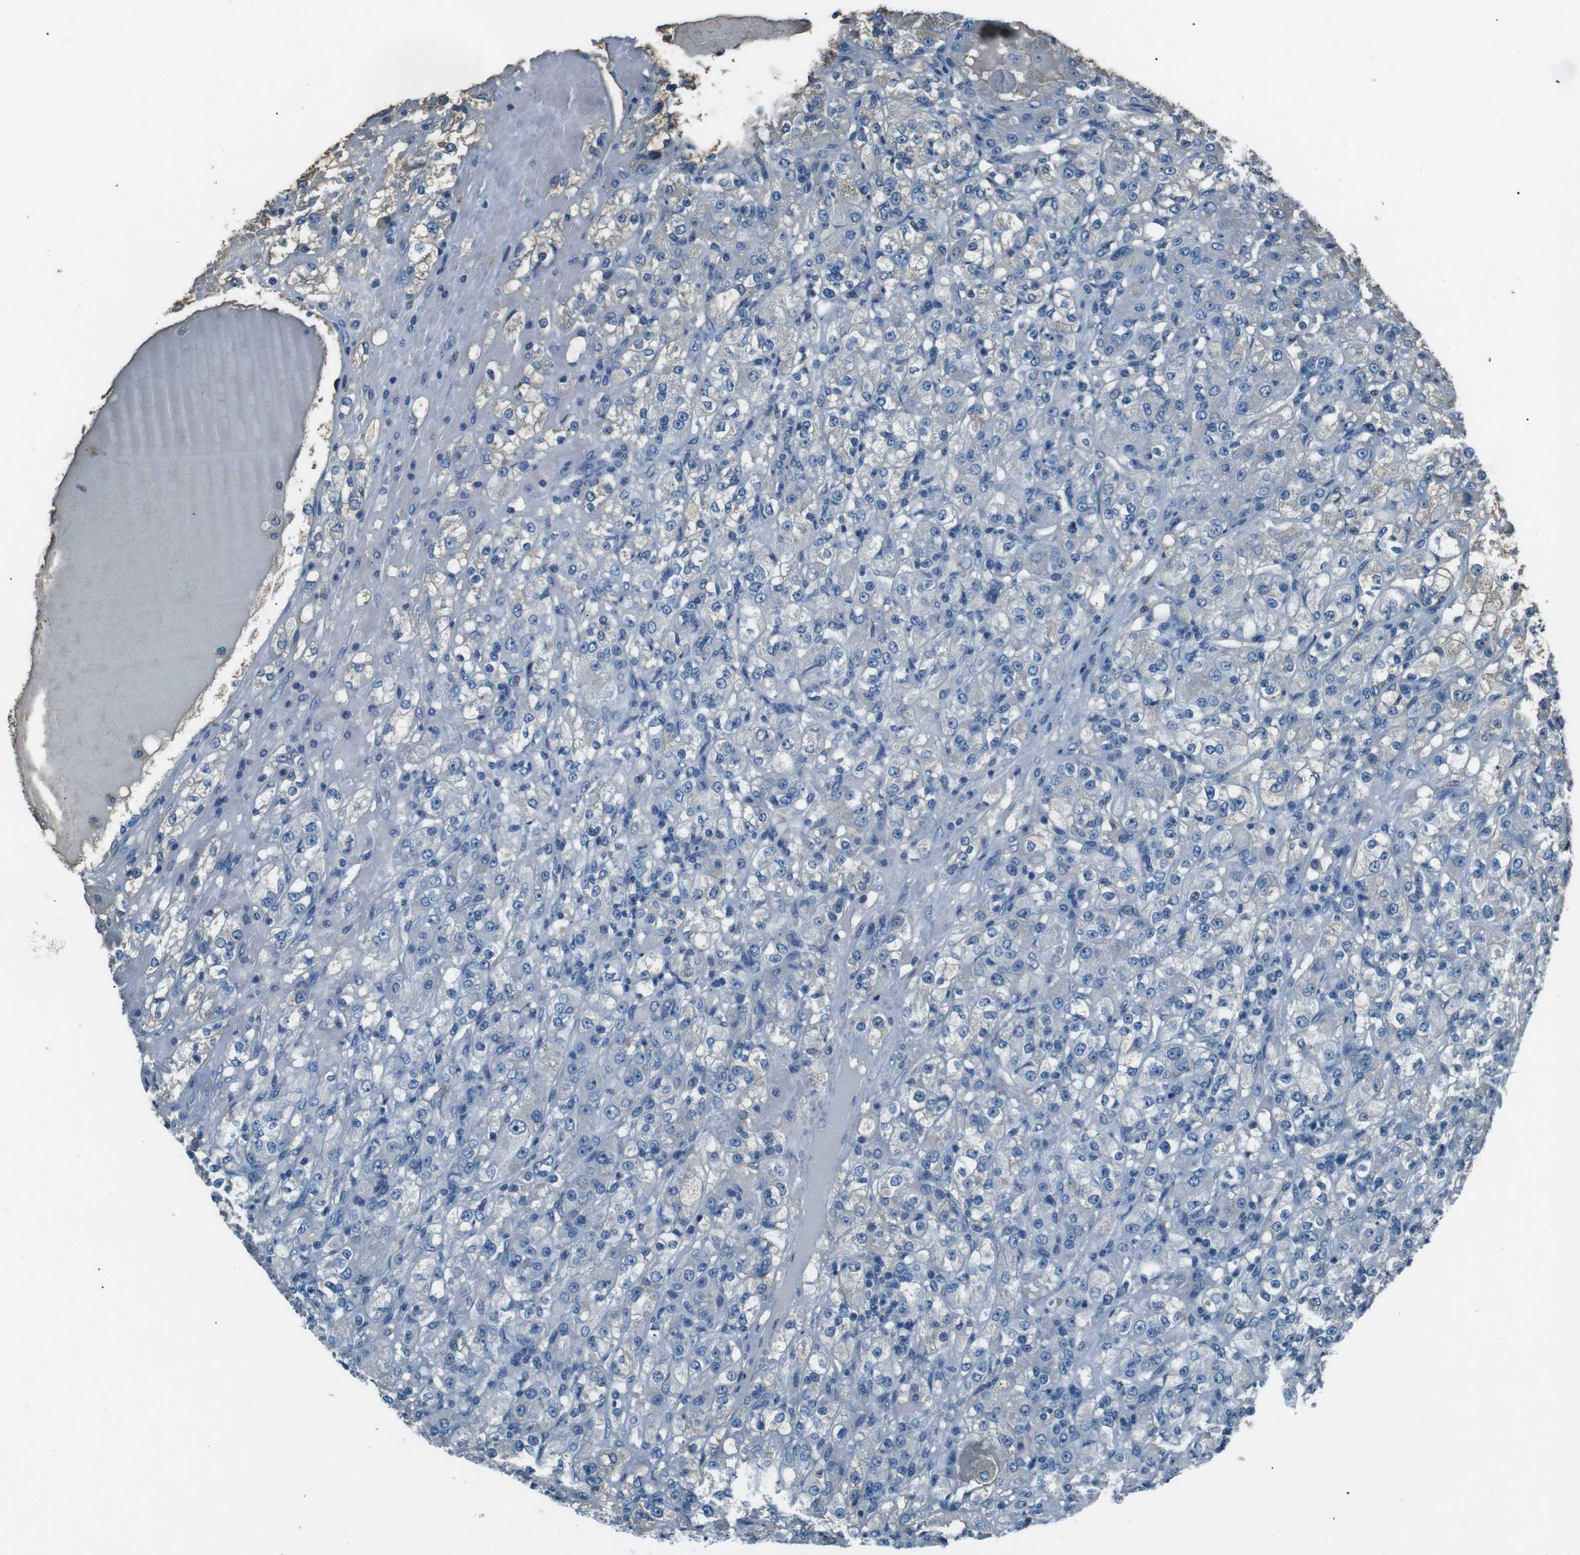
{"staining": {"intensity": "weak", "quantity": "<25%", "location": "cytoplasmic/membranous"}, "tissue": "renal cancer", "cell_type": "Tumor cells", "image_type": "cancer", "snomed": [{"axis": "morphology", "description": "Normal tissue, NOS"}, {"axis": "morphology", "description": "Adenocarcinoma, NOS"}, {"axis": "topography", "description": "Kidney"}], "caption": "DAB immunohistochemical staining of renal cancer exhibits no significant expression in tumor cells.", "gene": "LEP", "patient": {"sex": "male", "age": 61}}